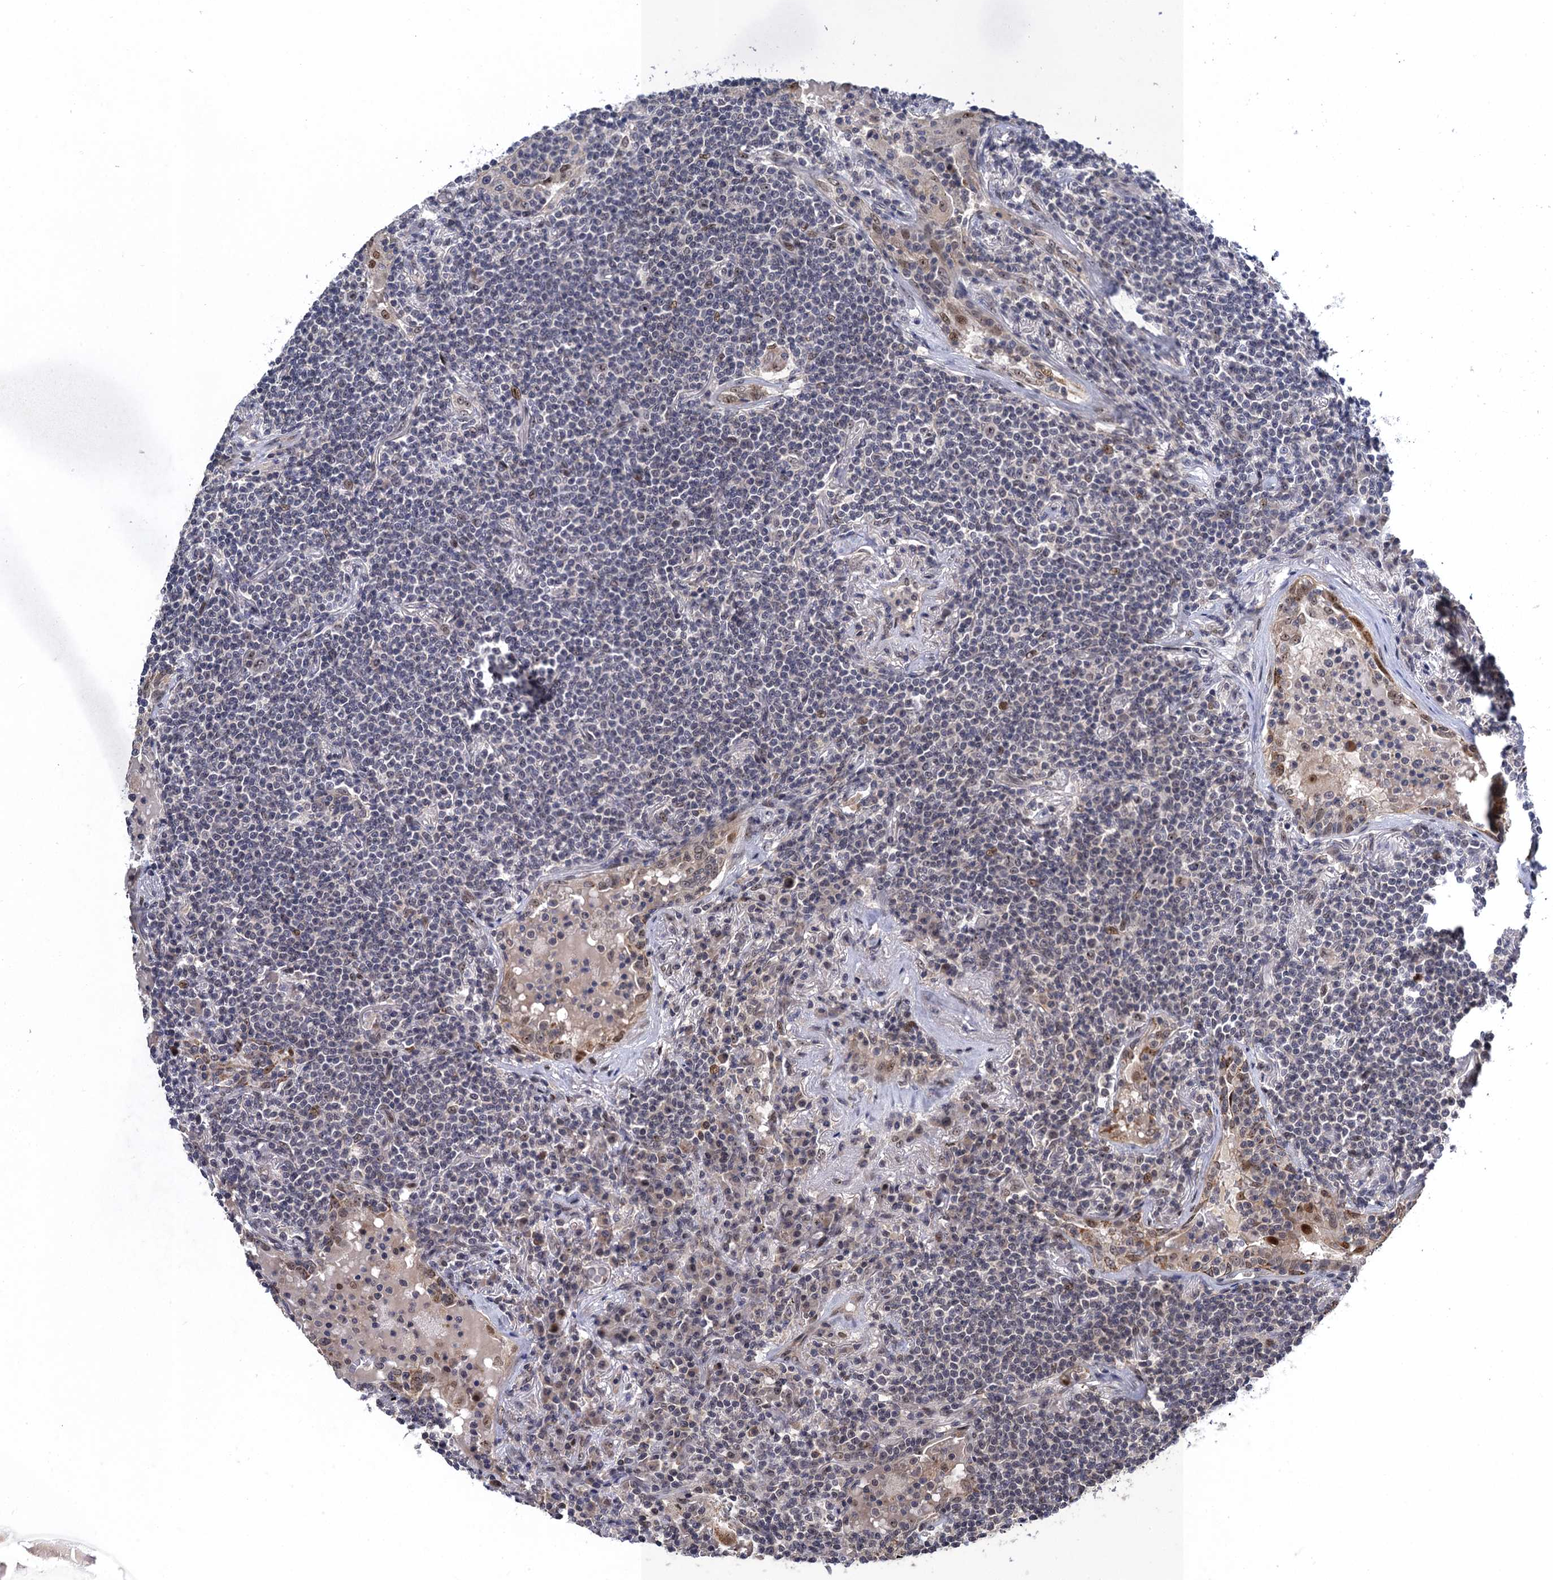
{"staining": {"intensity": "negative", "quantity": "none", "location": "none"}, "tissue": "lymphoma", "cell_type": "Tumor cells", "image_type": "cancer", "snomed": [{"axis": "morphology", "description": "Malignant lymphoma, non-Hodgkin's type, Low grade"}, {"axis": "topography", "description": "Lung"}], "caption": "High power microscopy photomicrograph of an immunohistochemistry photomicrograph of low-grade malignant lymphoma, non-Hodgkin's type, revealing no significant staining in tumor cells. (Brightfield microscopy of DAB (3,3'-diaminobenzidine) immunohistochemistry (IHC) at high magnification).", "gene": "ZAR1L", "patient": {"sex": "female", "age": 71}}